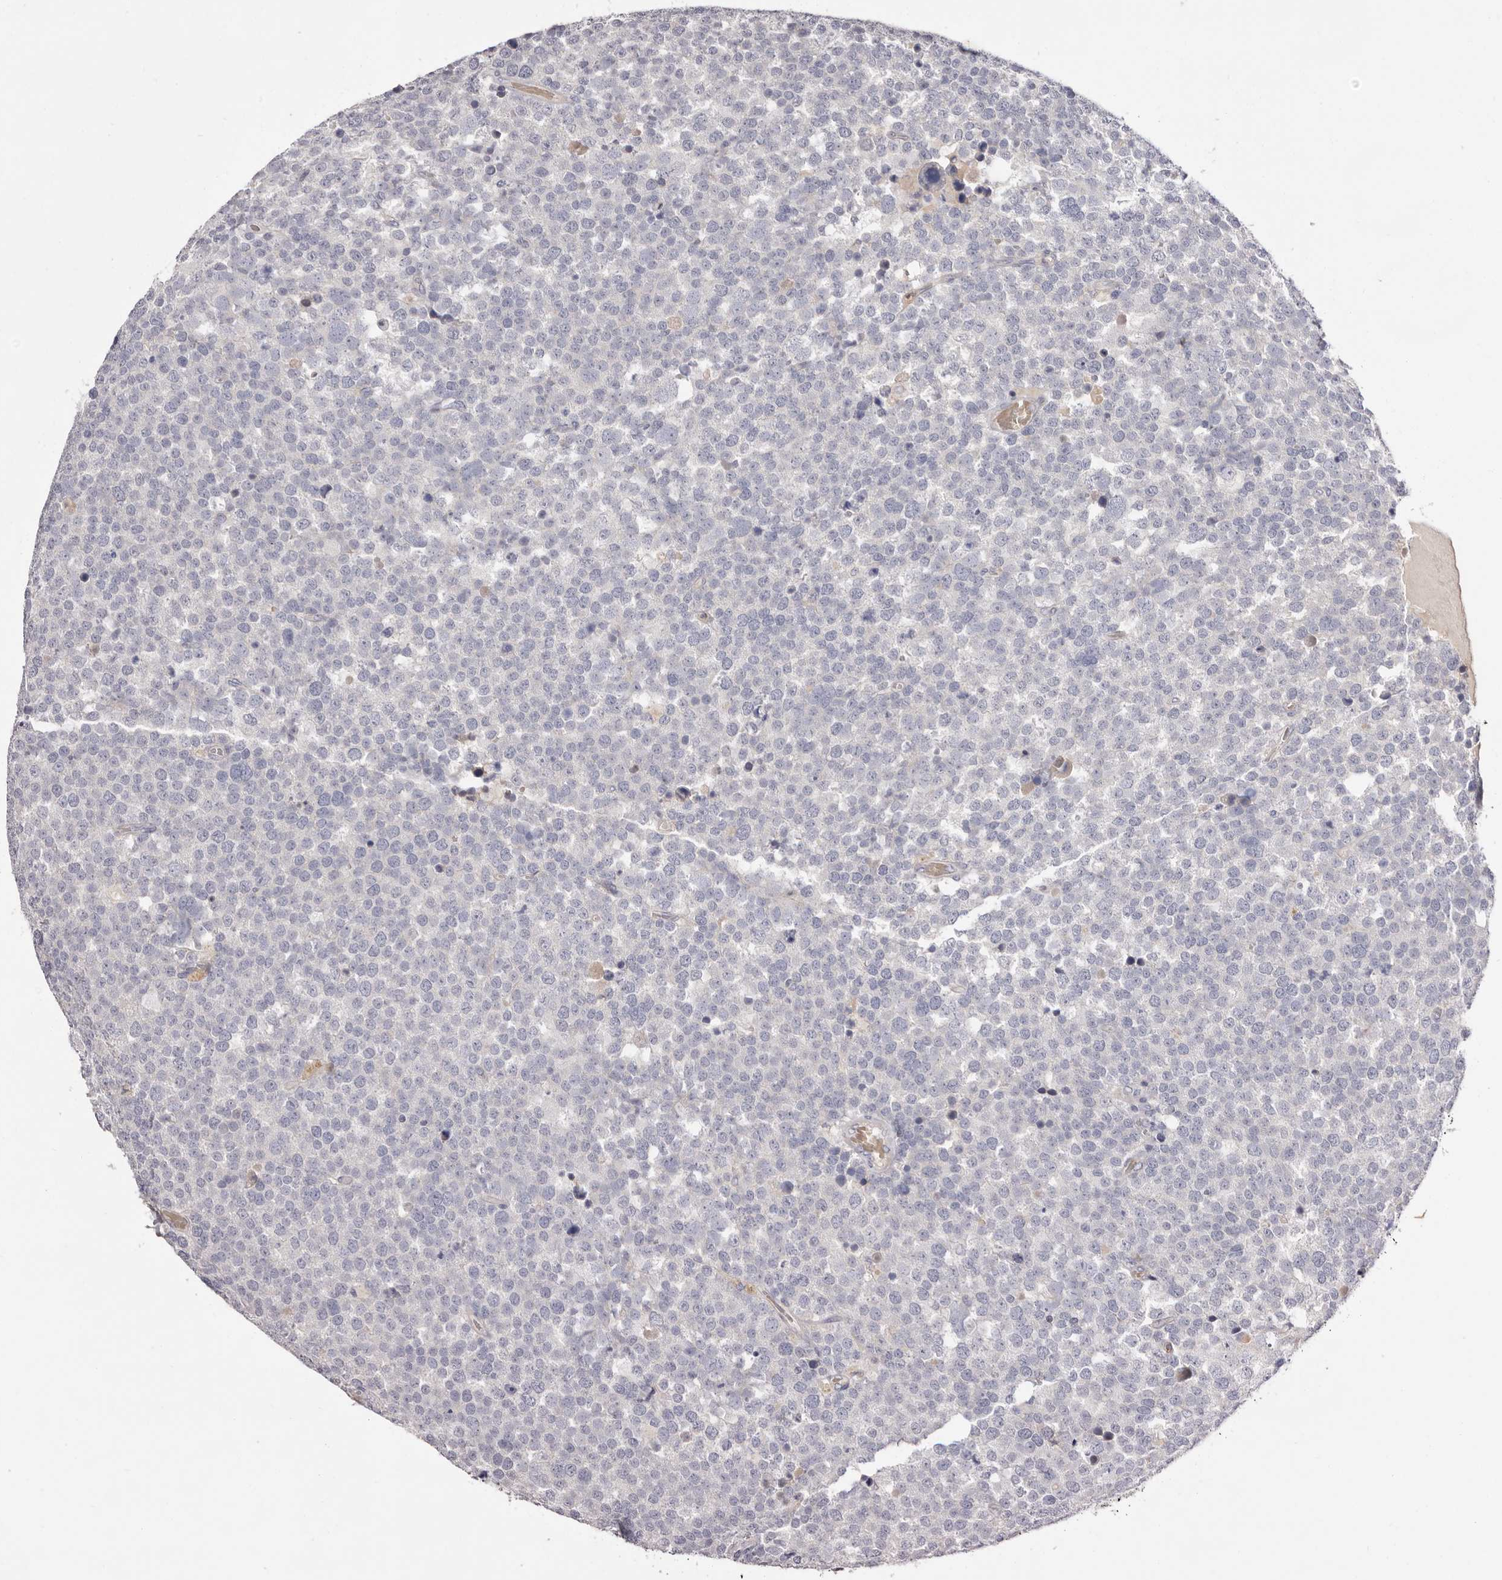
{"staining": {"intensity": "negative", "quantity": "none", "location": "none"}, "tissue": "testis cancer", "cell_type": "Tumor cells", "image_type": "cancer", "snomed": [{"axis": "morphology", "description": "Seminoma, NOS"}, {"axis": "topography", "description": "Testis"}], "caption": "An image of testis cancer (seminoma) stained for a protein displays no brown staining in tumor cells.", "gene": "S1PR5", "patient": {"sex": "male", "age": 71}}